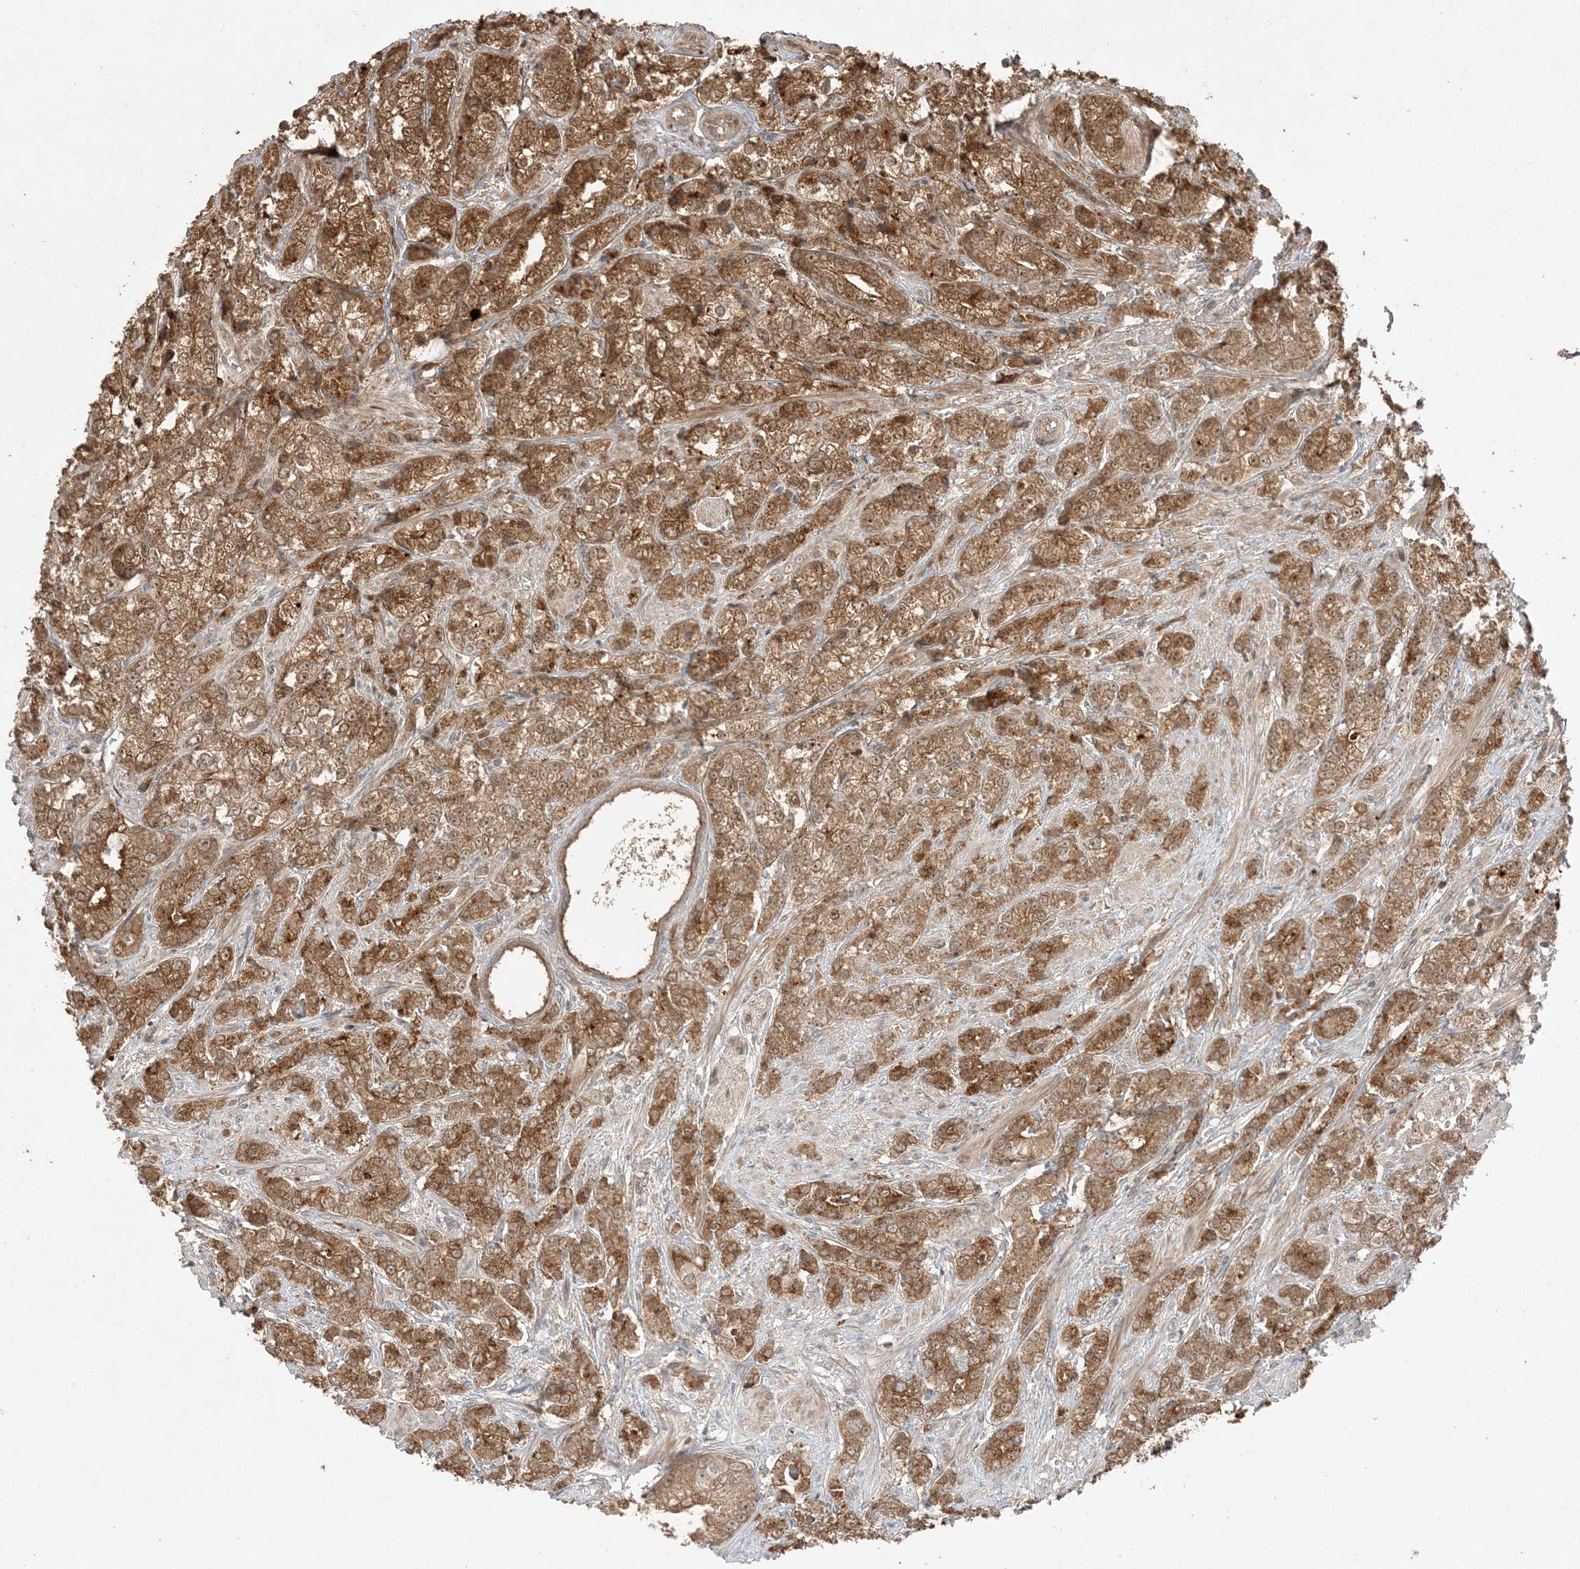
{"staining": {"intensity": "strong", "quantity": ">75%", "location": "cytoplasmic/membranous"}, "tissue": "prostate cancer", "cell_type": "Tumor cells", "image_type": "cancer", "snomed": [{"axis": "morphology", "description": "Adenocarcinoma, High grade"}, {"axis": "topography", "description": "Prostate"}], "caption": "Protein analysis of high-grade adenocarcinoma (prostate) tissue shows strong cytoplasmic/membranous positivity in about >75% of tumor cells.", "gene": "ZBTB41", "patient": {"sex": "male", "age": 69}}